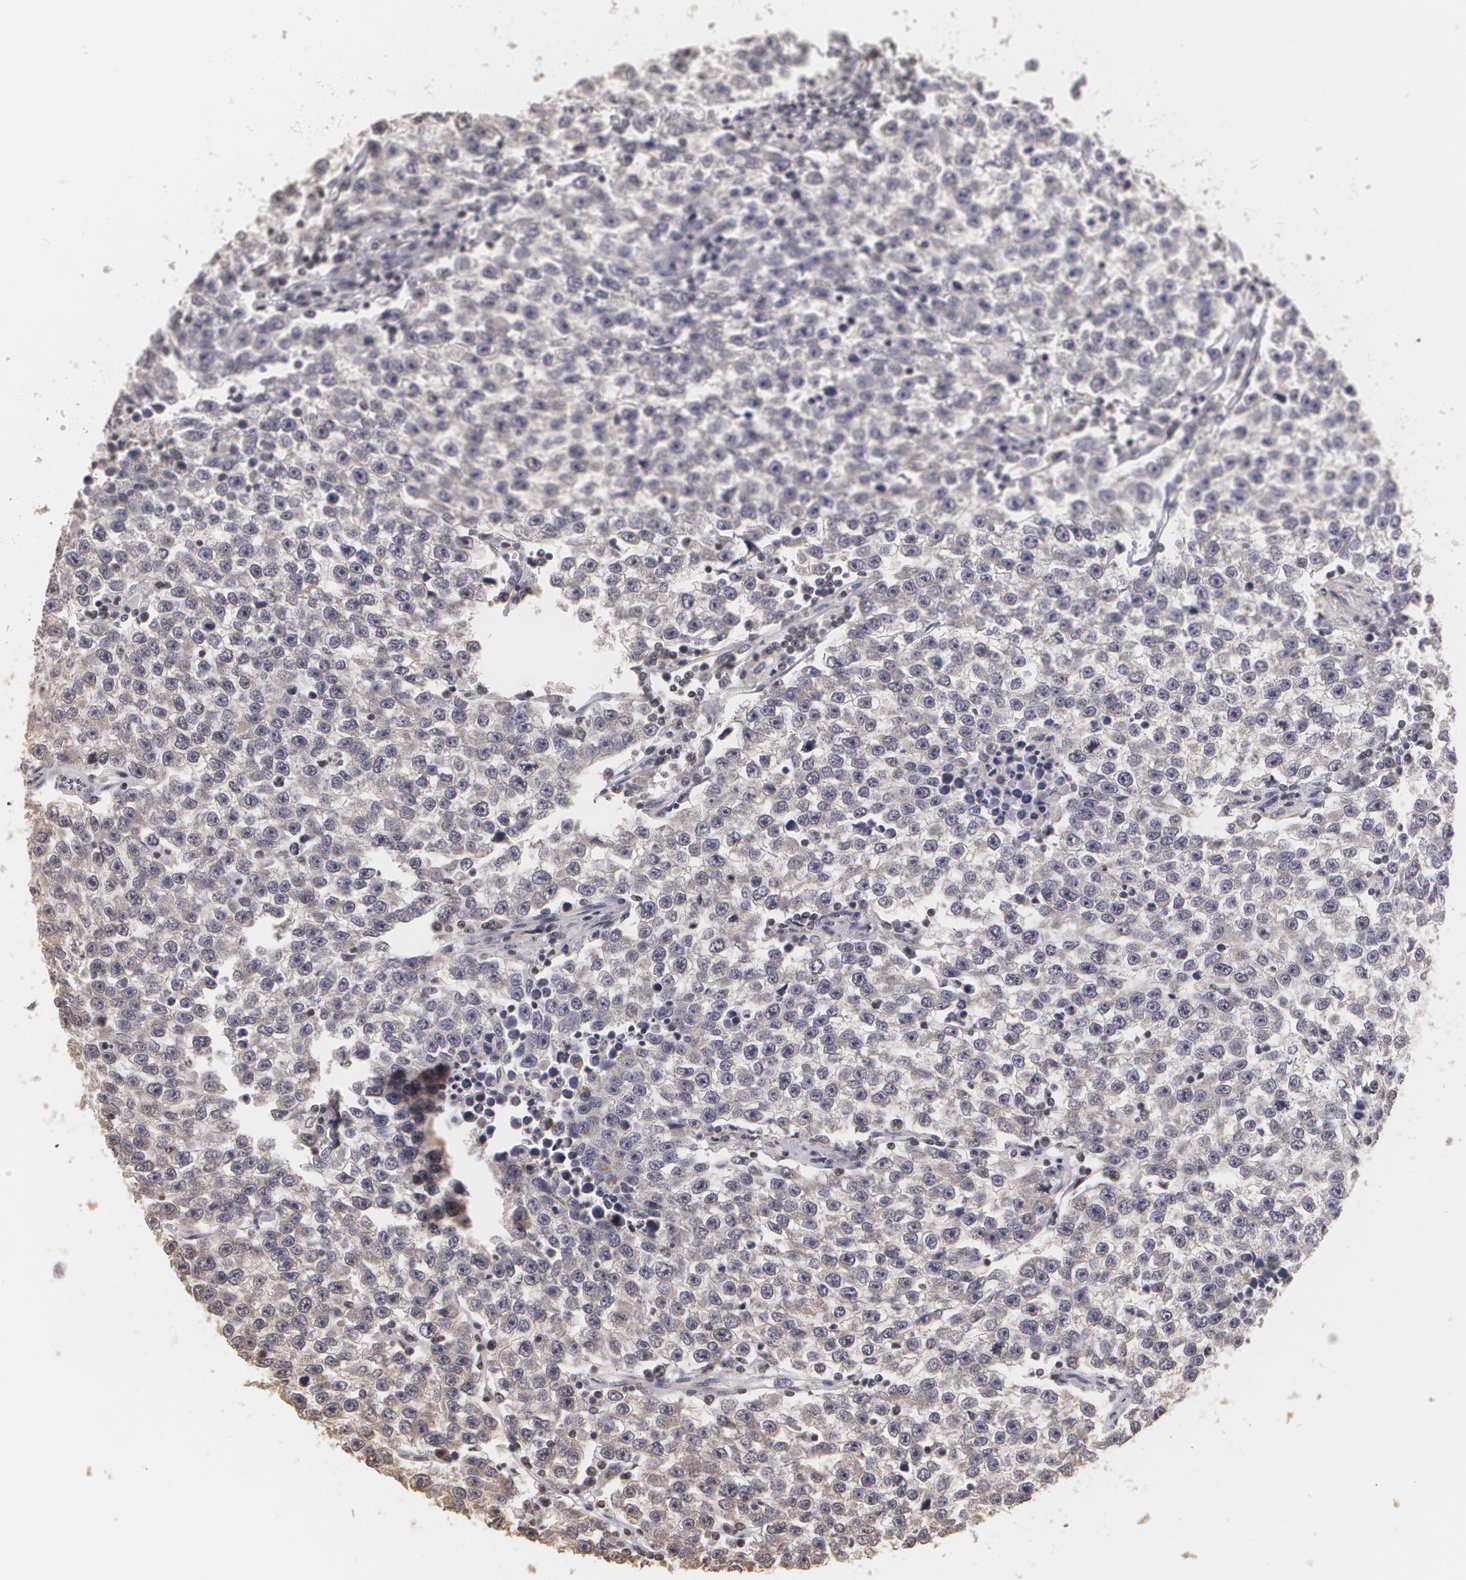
{"staining": {"intensity": "negative", "quantity": "none", "location": "none"}, "tissue": "testis cancer", "cell_type": "Tumor cells", "image_type": "cancer", "snomed": [{"axis": "morphology", "description": "Seminoma, NOS"}, {"axis": "topography", "description": "Testis"}], "caption": "Tumor cells are negative for protein expression in human seminoma (testis).", "gene": "THRB", "patient": {"sex": "male", "age": 36}}